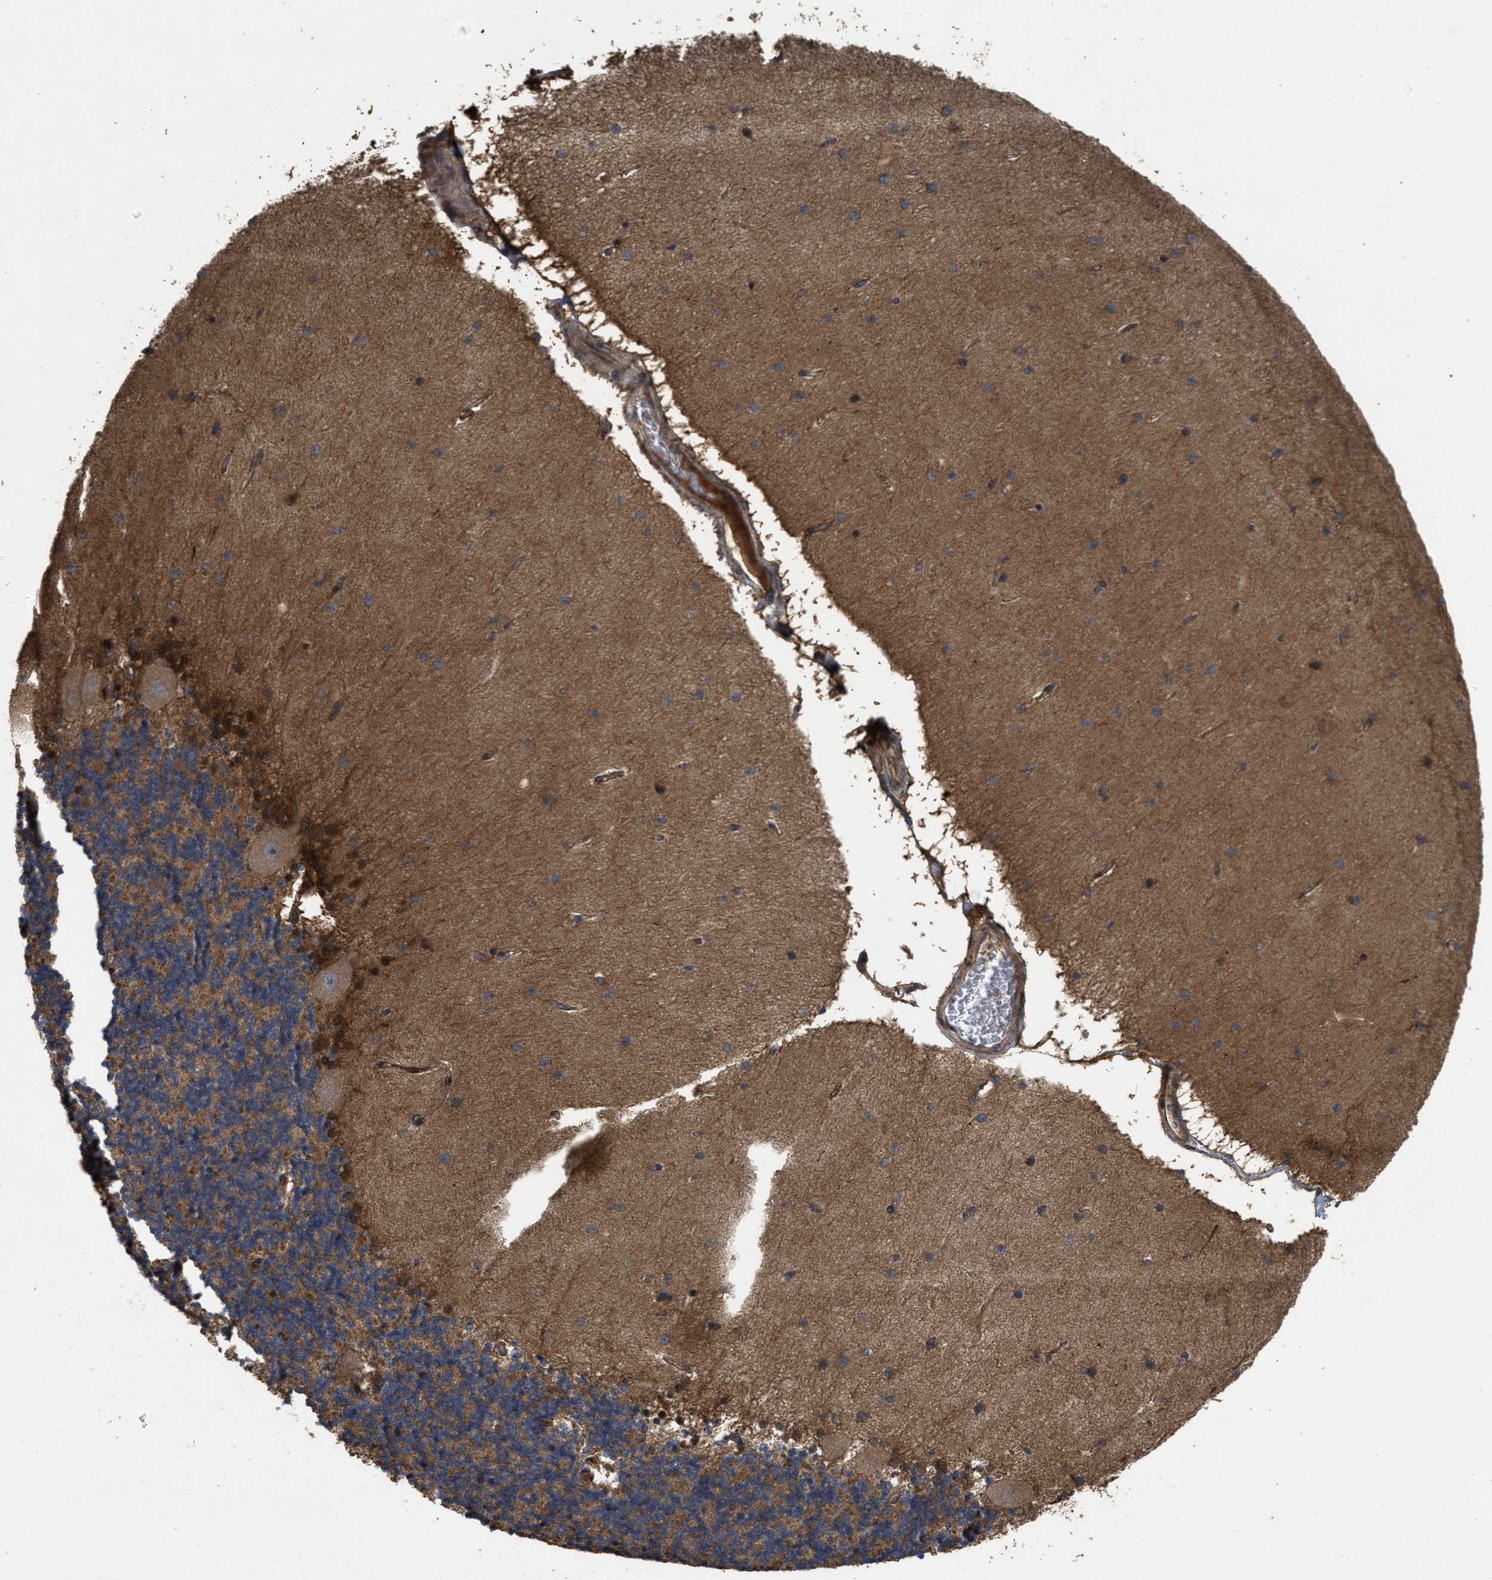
{"staining": {"intensity": "moderate", "quantity": ">75%", "location": "cytoplasmic/membranous"}, "tissue": "cerebellum", "cell_type": "Cells in granular layer", "image_type": "normal", "snomed": [{"axis": "morphology", "description": "Normal tissue, NOS"}, {"axis": "topography", "description": "Cerebellum"}], "caption": "Immunohistochemistry photomicrograph of benign cerebellum: human cerebellum stained using immunohistochemistry (IHC) displays medium levels of moderate protein expression localized specifically in the cytoplasmic/membranous of cells in granular layer, appearing as a cytoplasmic/membranous brown color.", "gene": "CBR3", "patient": {"sex": "female", "age": 54}}